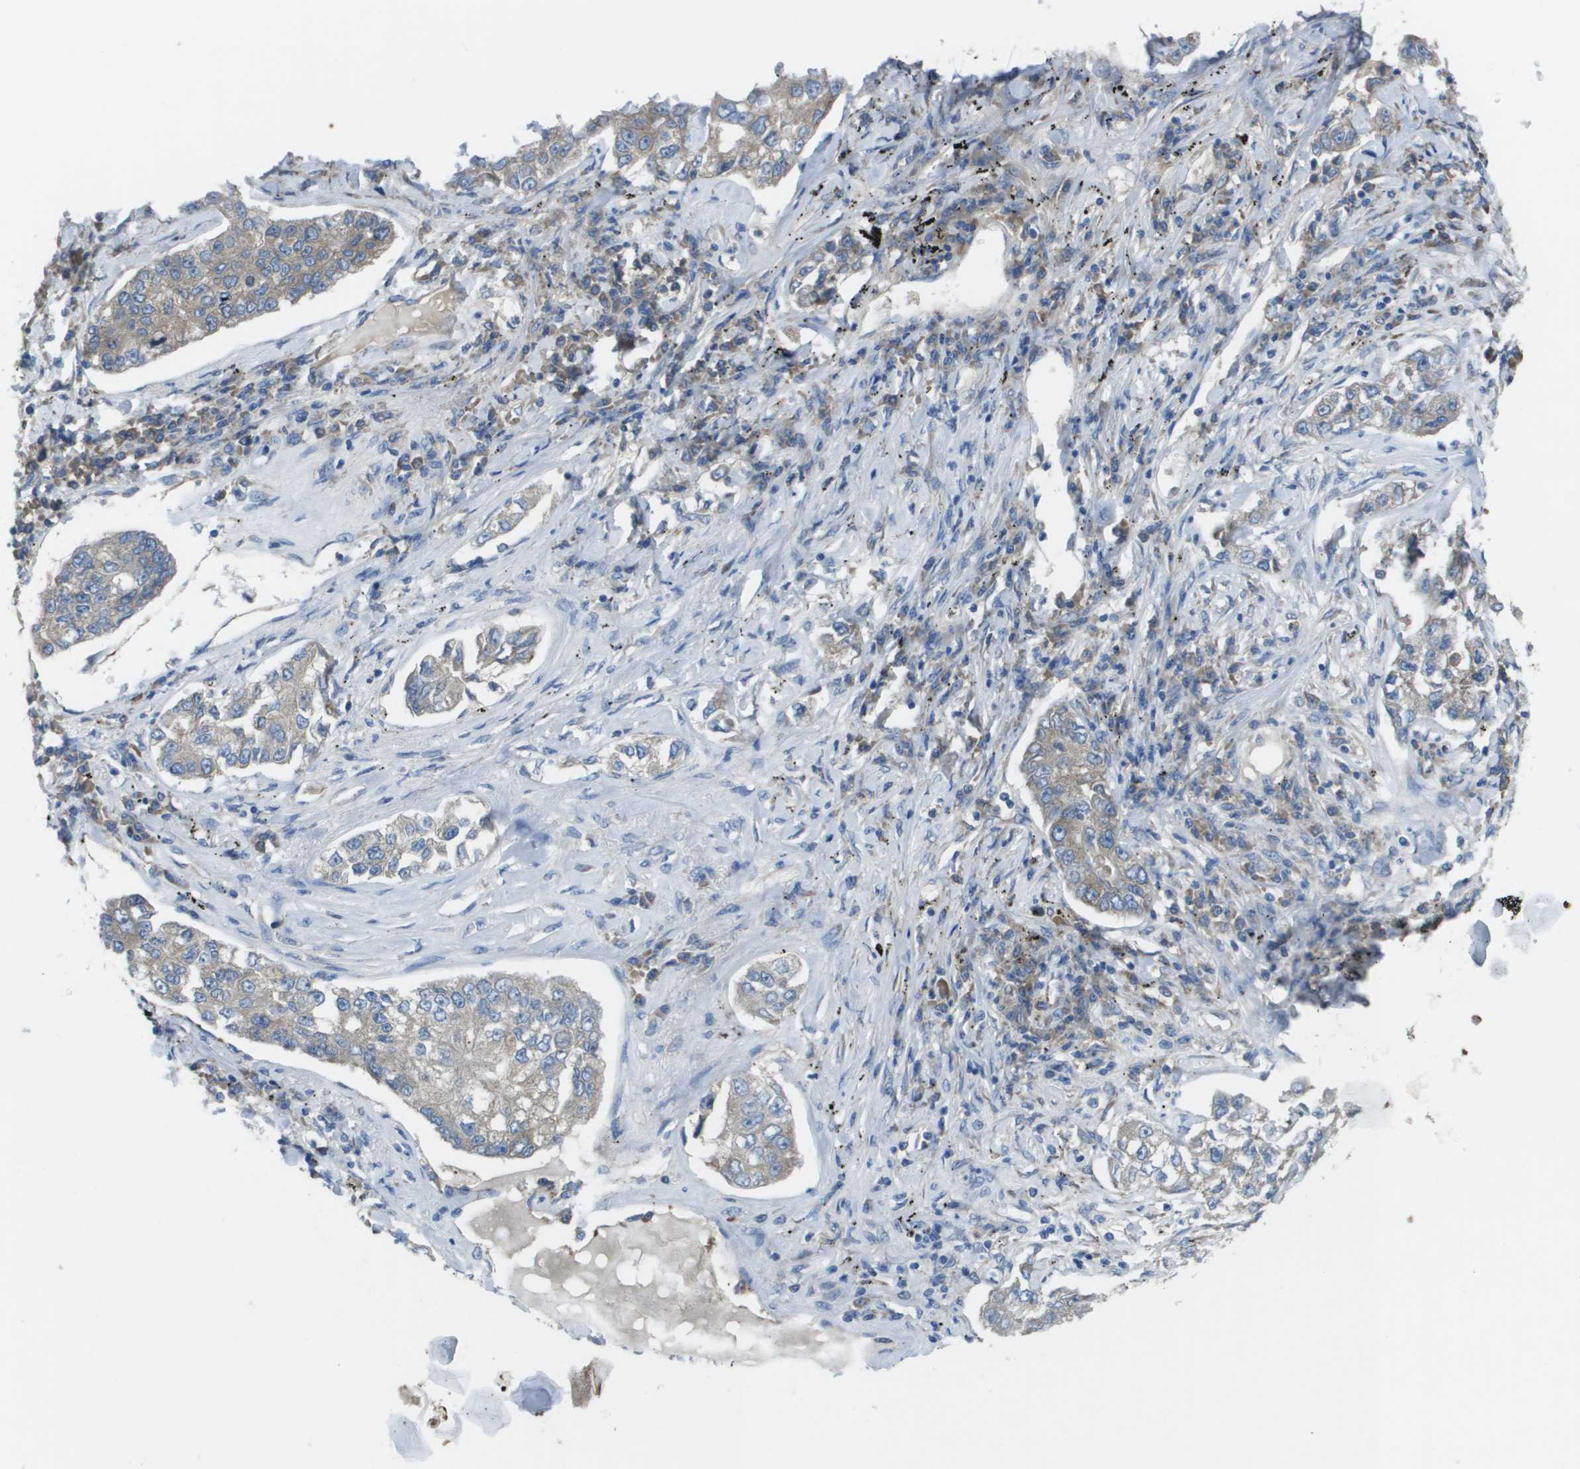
{"staining": {"intensity": "weak", "quantity": "25%-75%", "location": "cytoplasmic/membranous"}, "tissue": "lung cancer", "cell_type": "Tumor cells", "image_type": "cancer", "snomed": [{"axis": "morphology", "description": "Adenocarcinoma, NOS"}, {"axis": "topography", "description": "Lung"}], "caption": "Adenocarcinoma (lung) stained with immunohistochemistry shows weak cytoplasmic/membranous expression in about 25%-75% of tumor cells.", "gene": "CLCN2", "patient": {"sex": "male", "age": 49}}